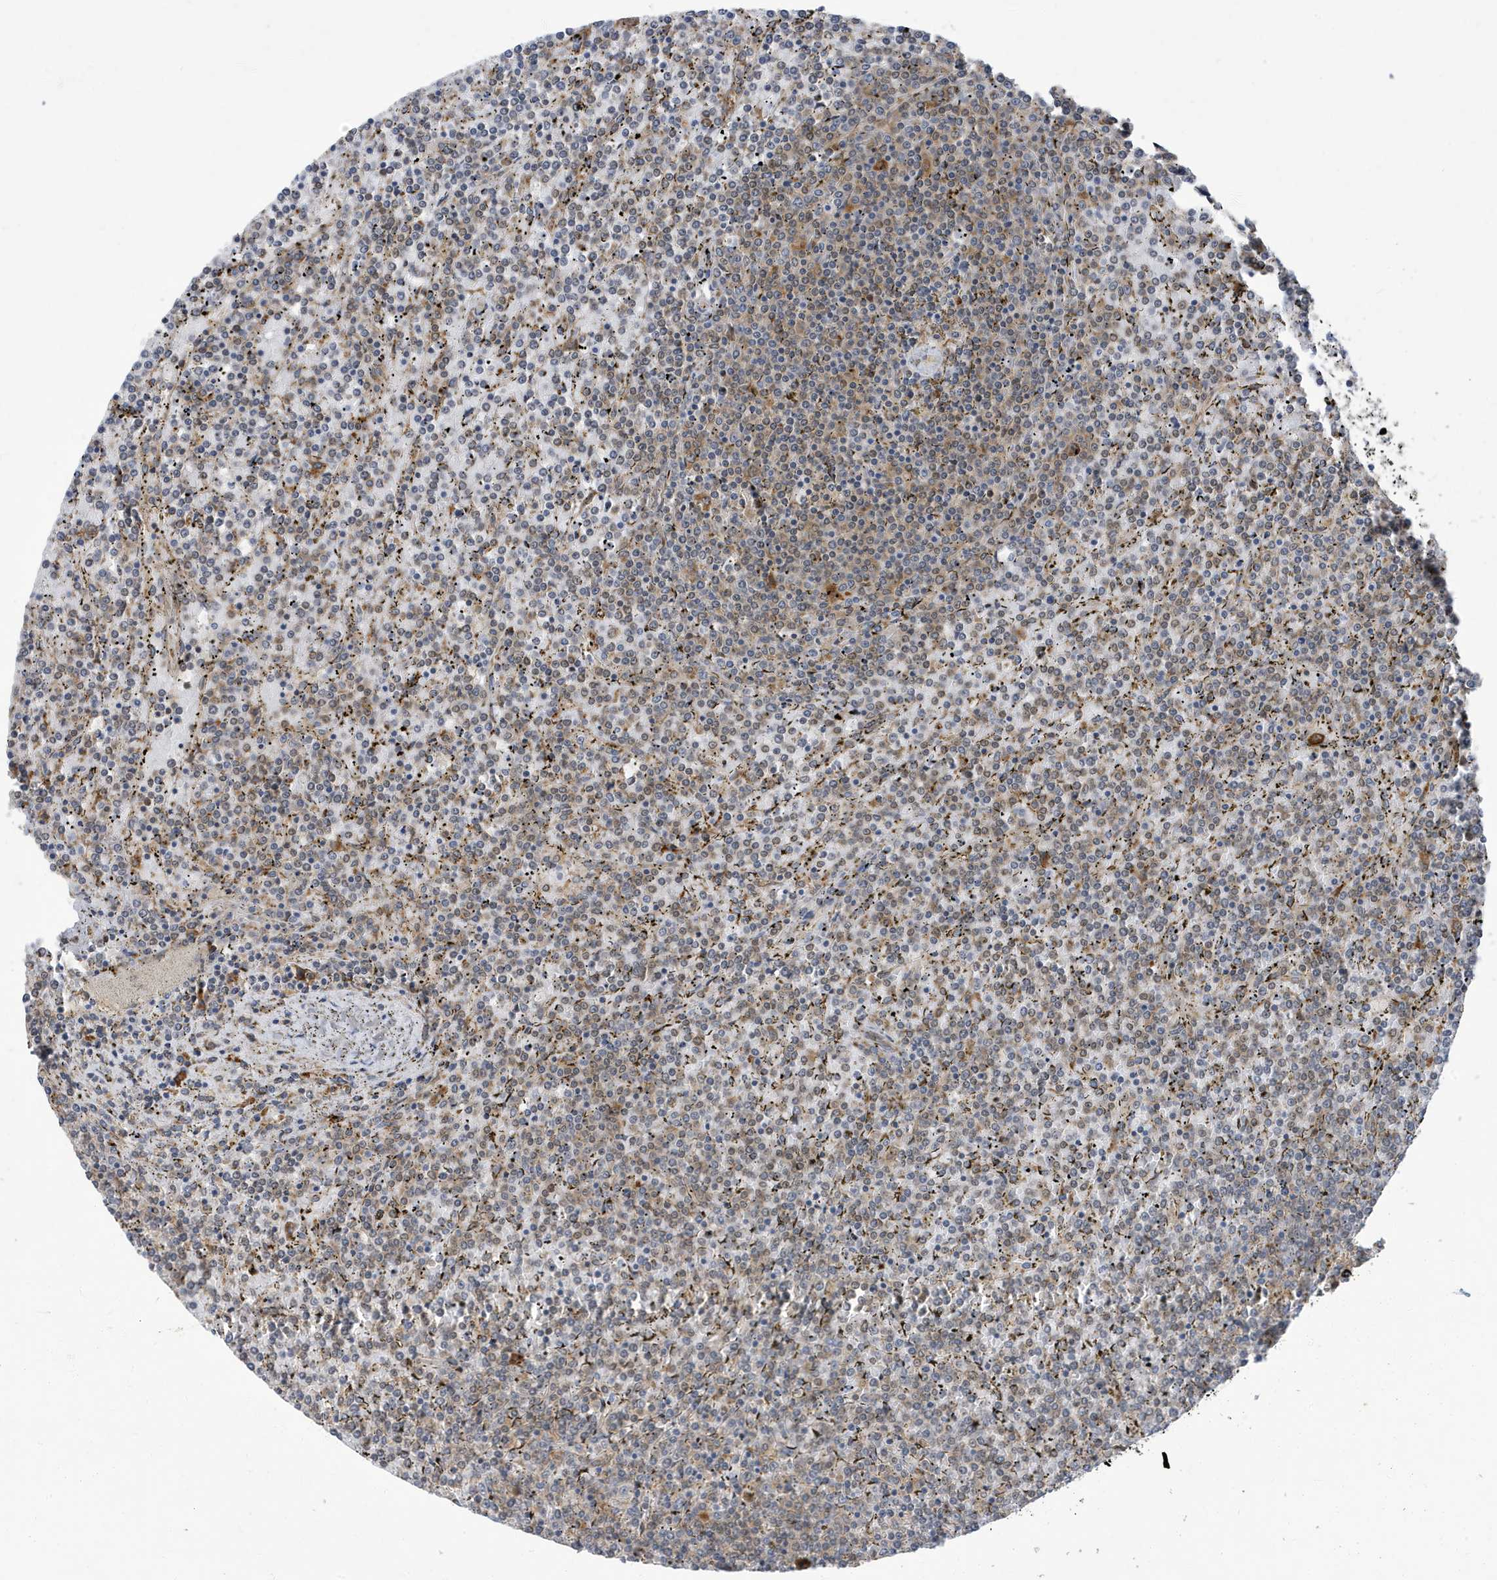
{"staining": {"intensity": "weak", "quantity": "25%-75%", "location": "cytoplasmic/membranous"}, "tissue": "lymphoma", "cell_type": "Tumor cells", "image_type": "cancer", "snomed": [{"axis": "morphology", "description": "Malignant lymphoma, non-Hodgkin's type, Low grade"}, {"axis": "topography", "description": "Spleen"}], "caption": "Tumor cells display low levels of weak cytoplasmic/membranous positivity in approximately 25%-75% of cells in human low-grade malignant lymphoma, non-Hodgkin's type.", "gene": "ZNF507", "patient": {"sex": "female", "age": 19}}